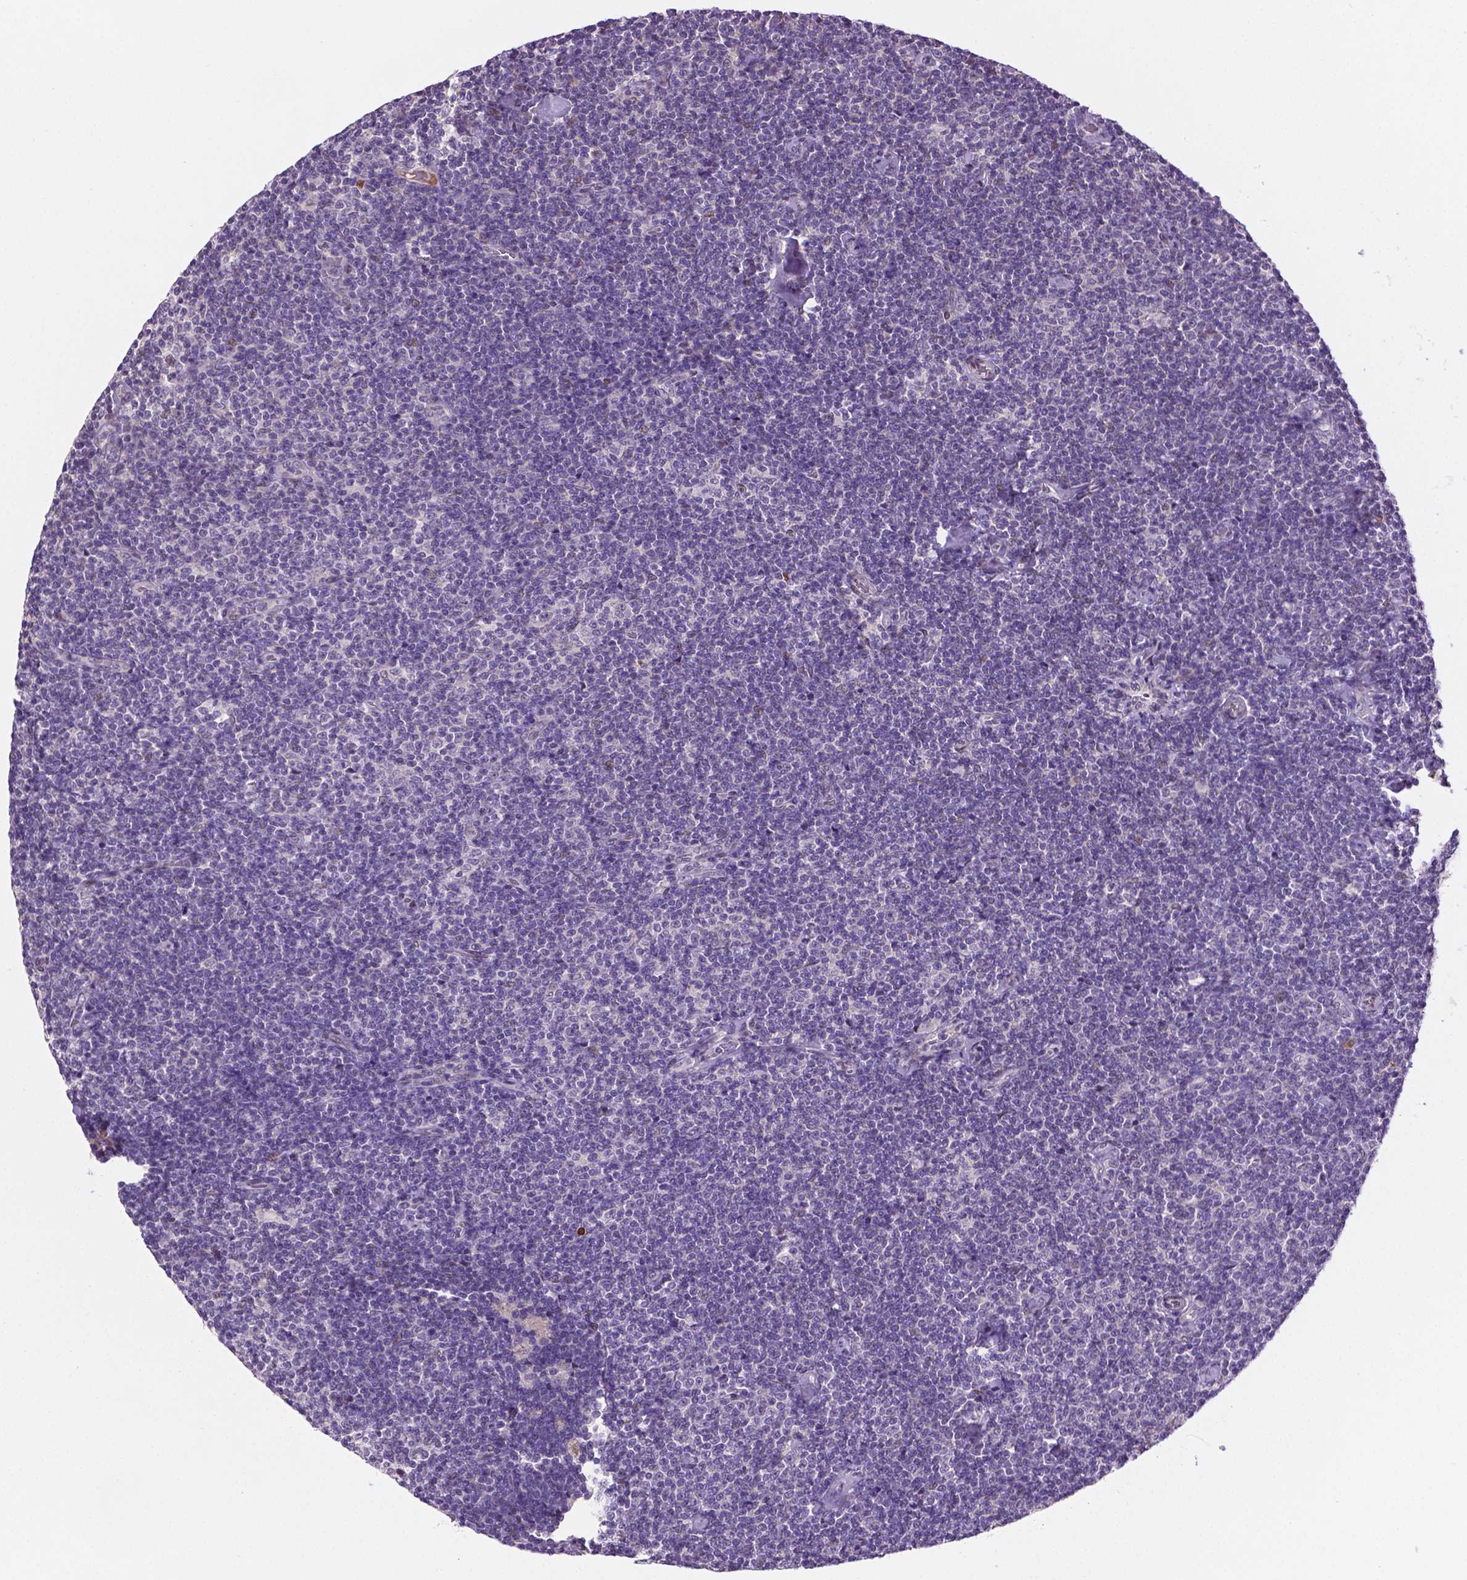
{"staining": {"intensity": "negative", "quantity": "none", "location": "none"}, "tissue": "lymphoma", "cell_type": "Tumor cells", "image_type": "cancer", "snomed": [{"axis": "morphology", "description": "Malignant lymphoma, non-Hodgkin's type, Low grade"}, {"axis": "topography", "description": "Lymph node"}], "caption": "Tumor cells are negative for protein expression in human low-grade malignant lymphoma, non-Hodgkin's type.", "gene": "IRF6", "patient": {"sex": "male", "age": 81}}